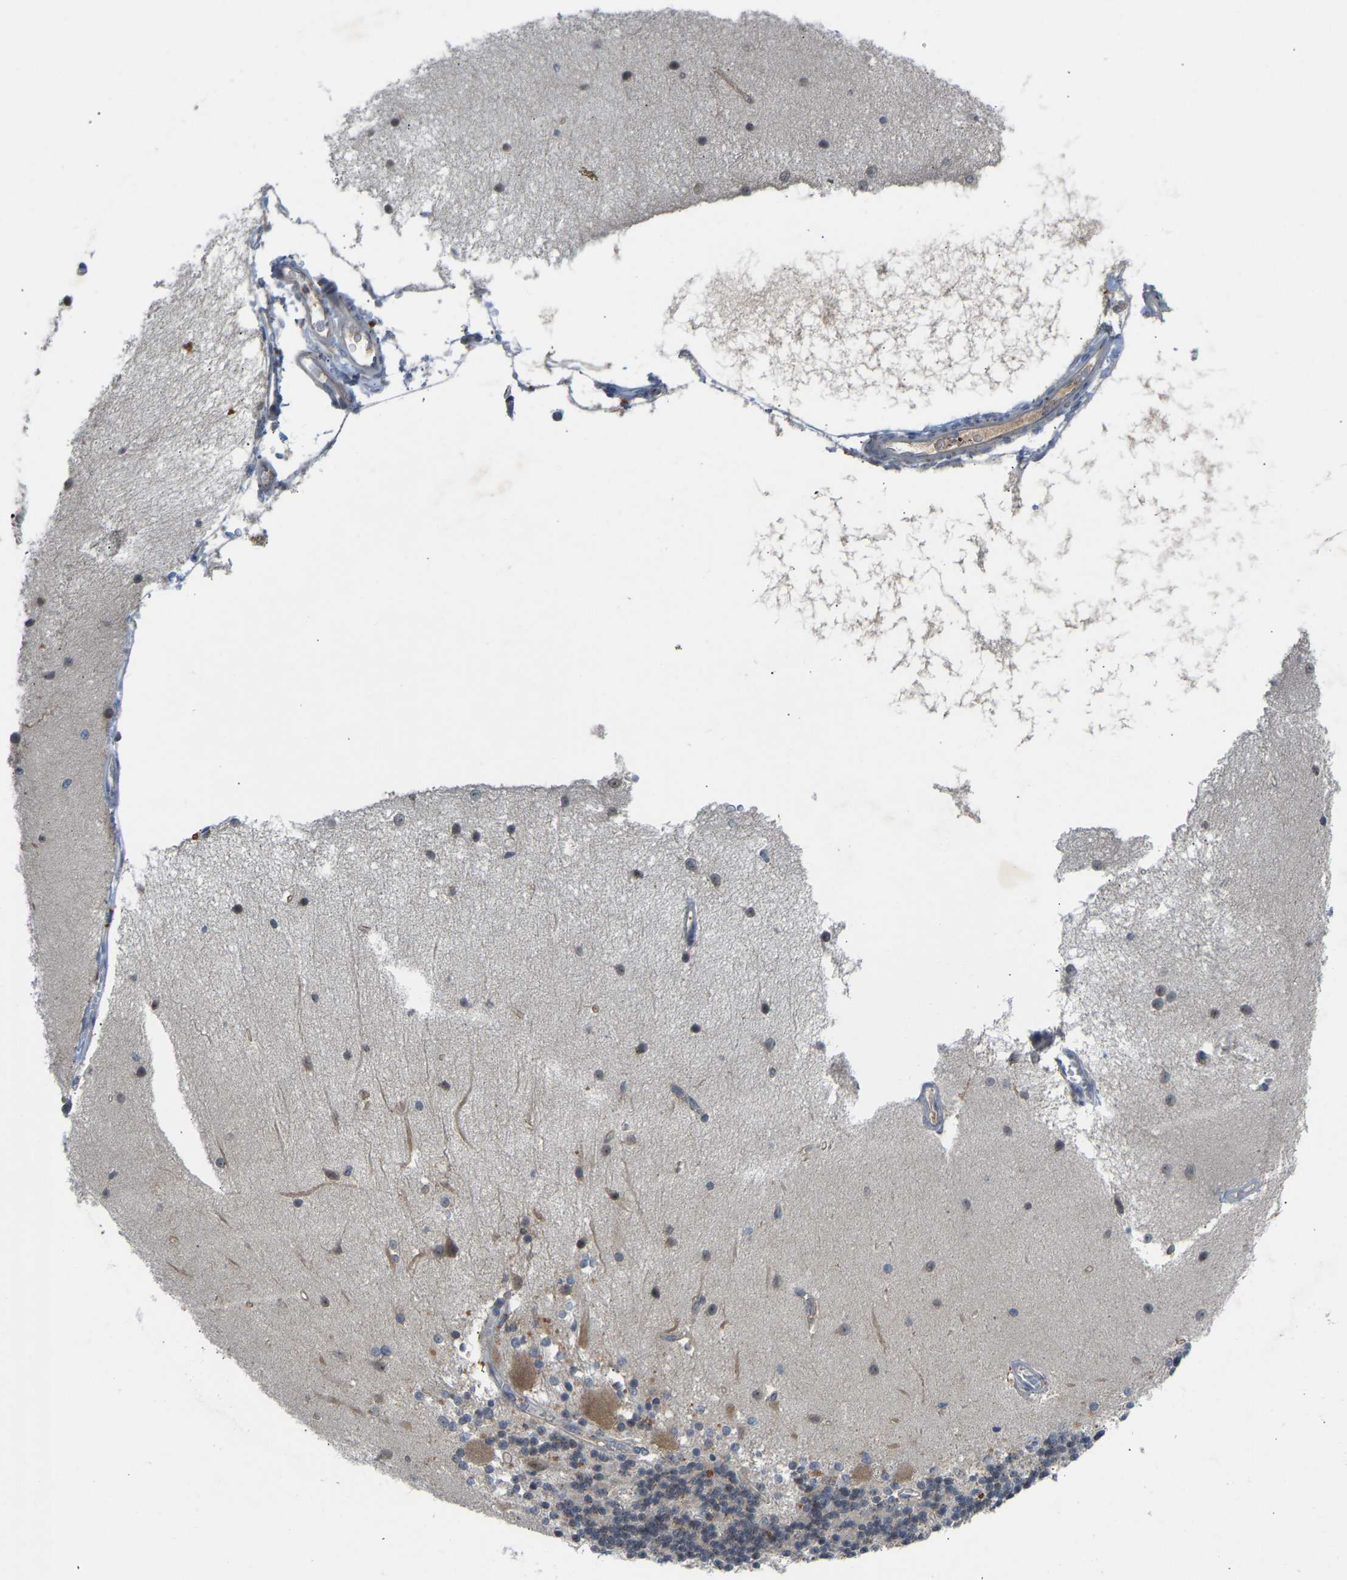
{"staining": {"intensity": "weak", "quantity": "25%-75%", "location": "cytoplasmic/membranous,nuclear"}, "tissue": "cerebellum", "cell_type": "Cells in granular layer", "image_type": "normal", "snomed": [{"axis": "morphology", "description": "Normal tissue, NOS"}, {"axis": "topography", "description": "Cerebellum"}], "caption": "Human cerebellum stained for a protein (brown) reveals weak cytoplasmic/membranous,nuclear positive staining in about 25%-75% of cells in granular layer.", "gene": "ZNF251", "patient": {"sex": "female", "age": 54}}